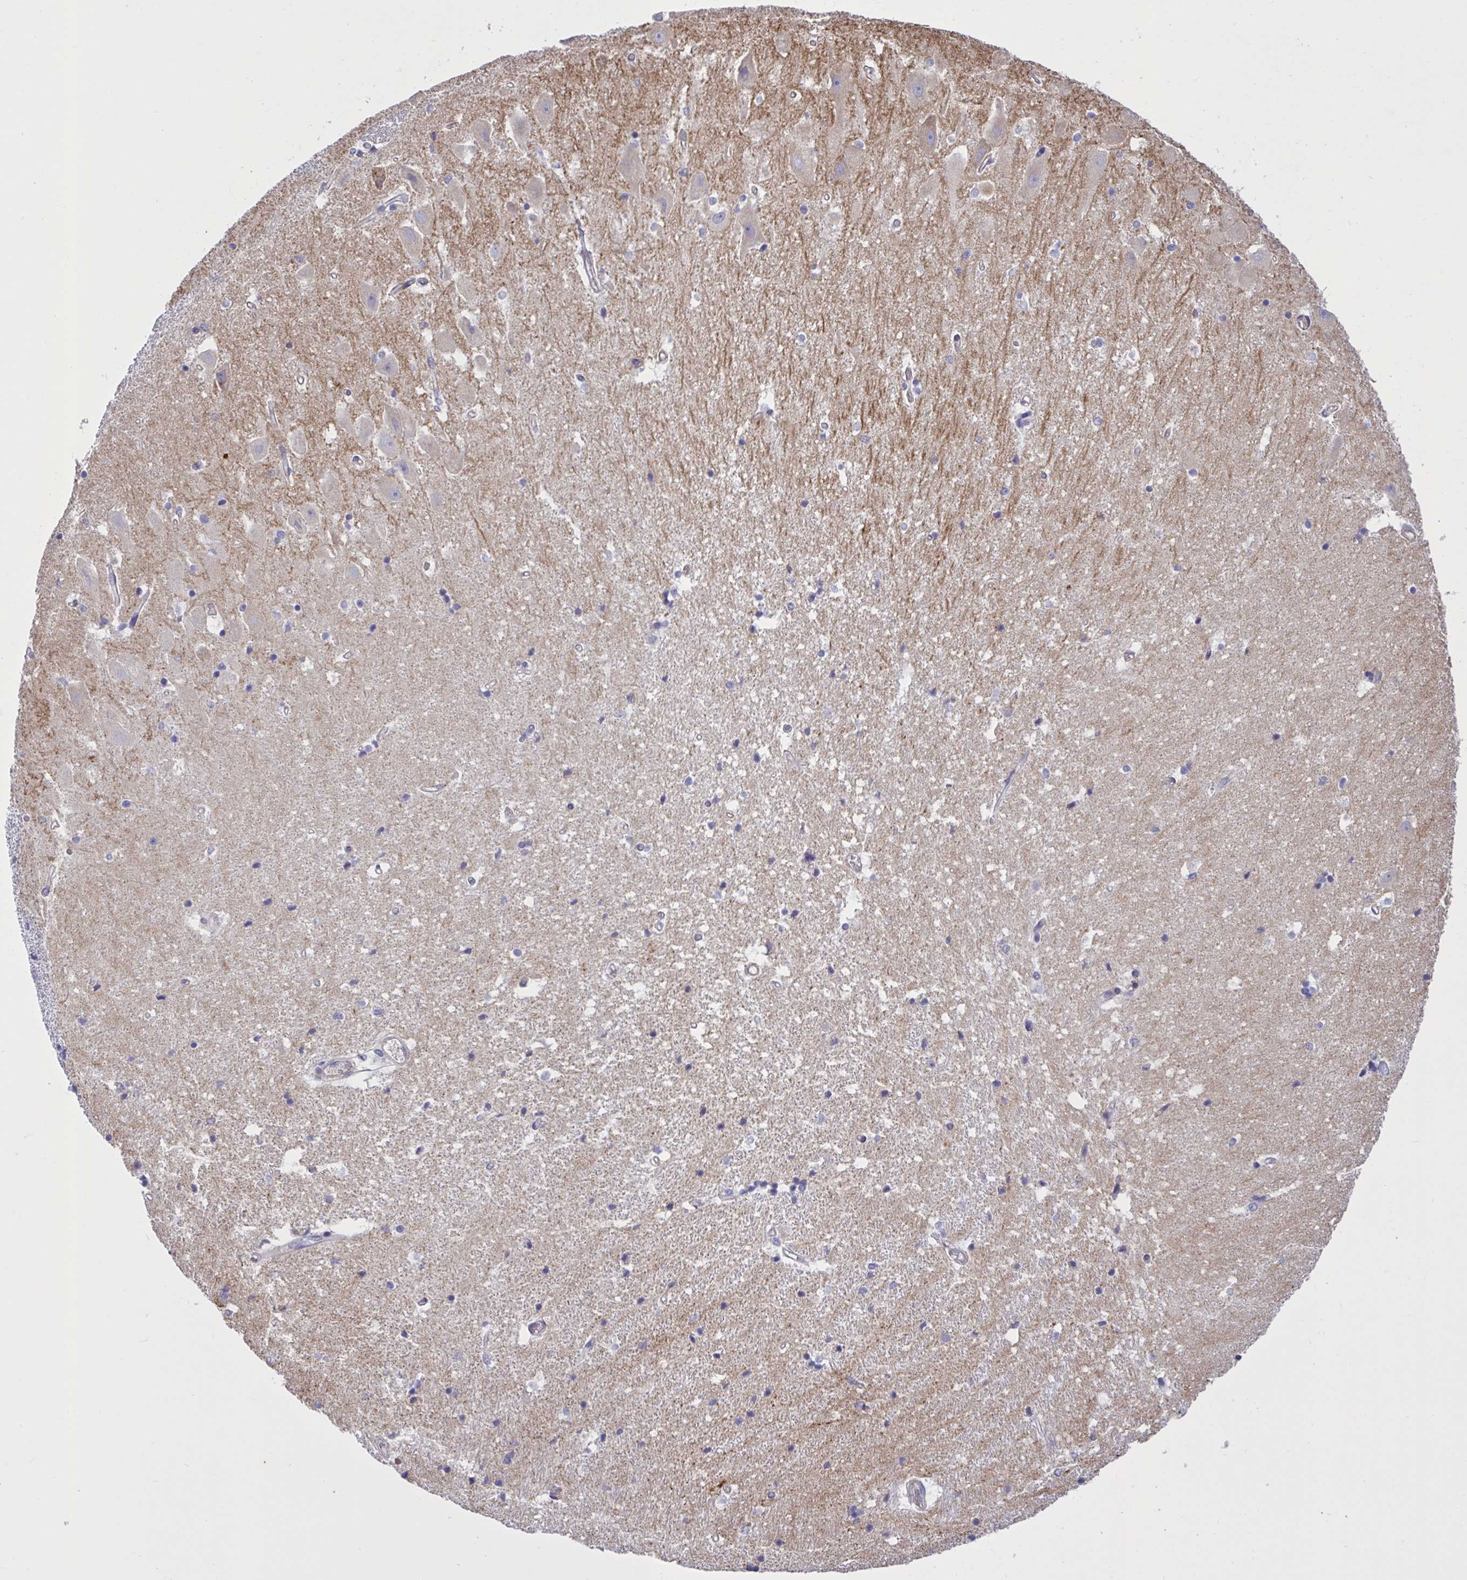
{"staining": {"intensity": "weak", "quantity": "<25%", "location": "cytoplasmic/membranous"}, "tissue": "hippocampus", "cell_type": "Glial cells", "image_type": "normal", "snomed": [{"axis": "morphology", "description": "Normal tissue, NOS"}, {"axis": "topography", "description": "Hippocampus"}], "caption": "A micrograph of hippocampus stained for a protein demonstrates no brown staining in glial cells.", "gene": "SLC66A1", "patient": {"sex": "male", "age": 63}}